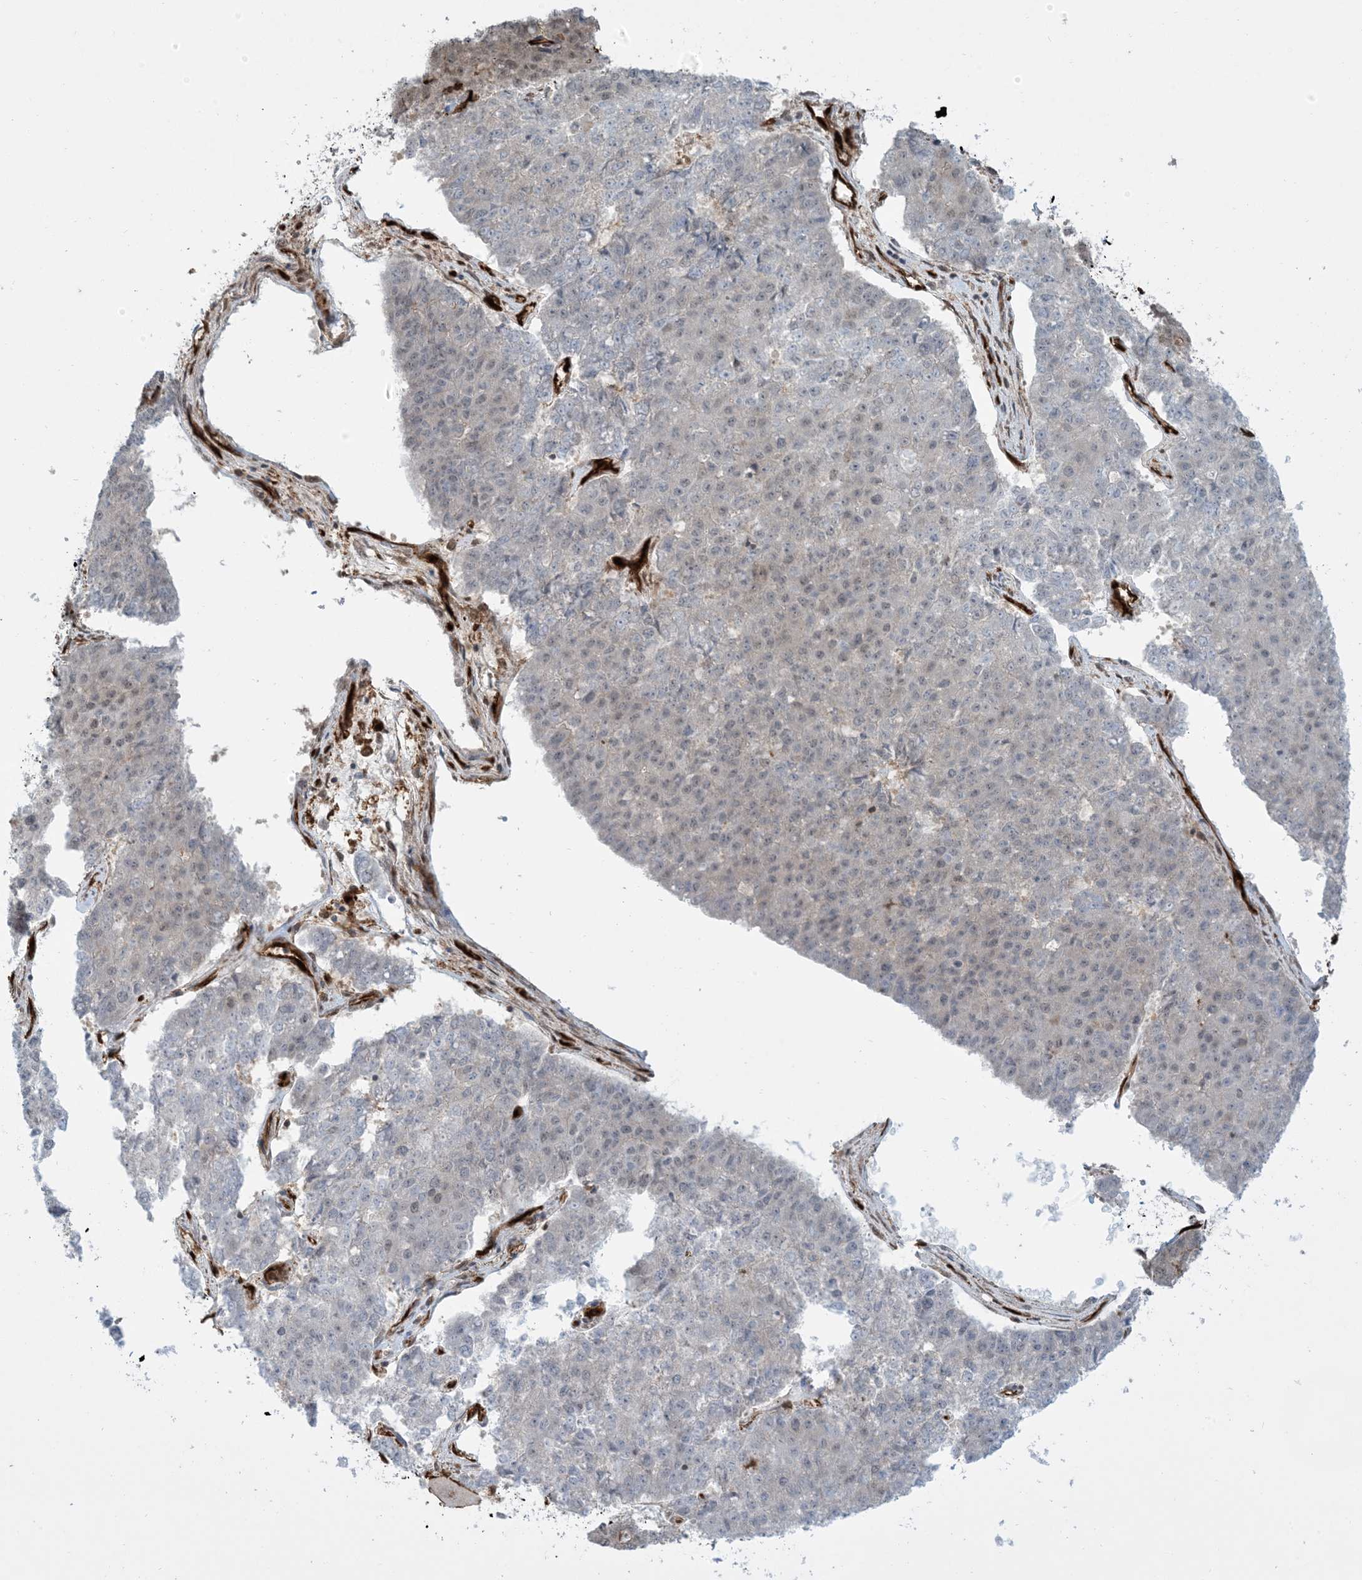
{"staining": {"intensity": "negative", "quantity": "none", "location": "none"}, "tissue": "pancreatic cancer", "cell_type": "Tumor cells", "image_type": "cancer", "snomed": [{"axis": "morphology", "description": "Adenocarcinoma, NOS"}, {"axis": "topography", "description": "Pancreas"}], "caption": "Pancreatic adenocarcinoma was stained to show a protein in brown. There is no significant expression in tumor cells. (IHC, brightfield microscopy, high magnification).", "gene": "PPM1F", "patient": {"sex": "male", "age": 50}}